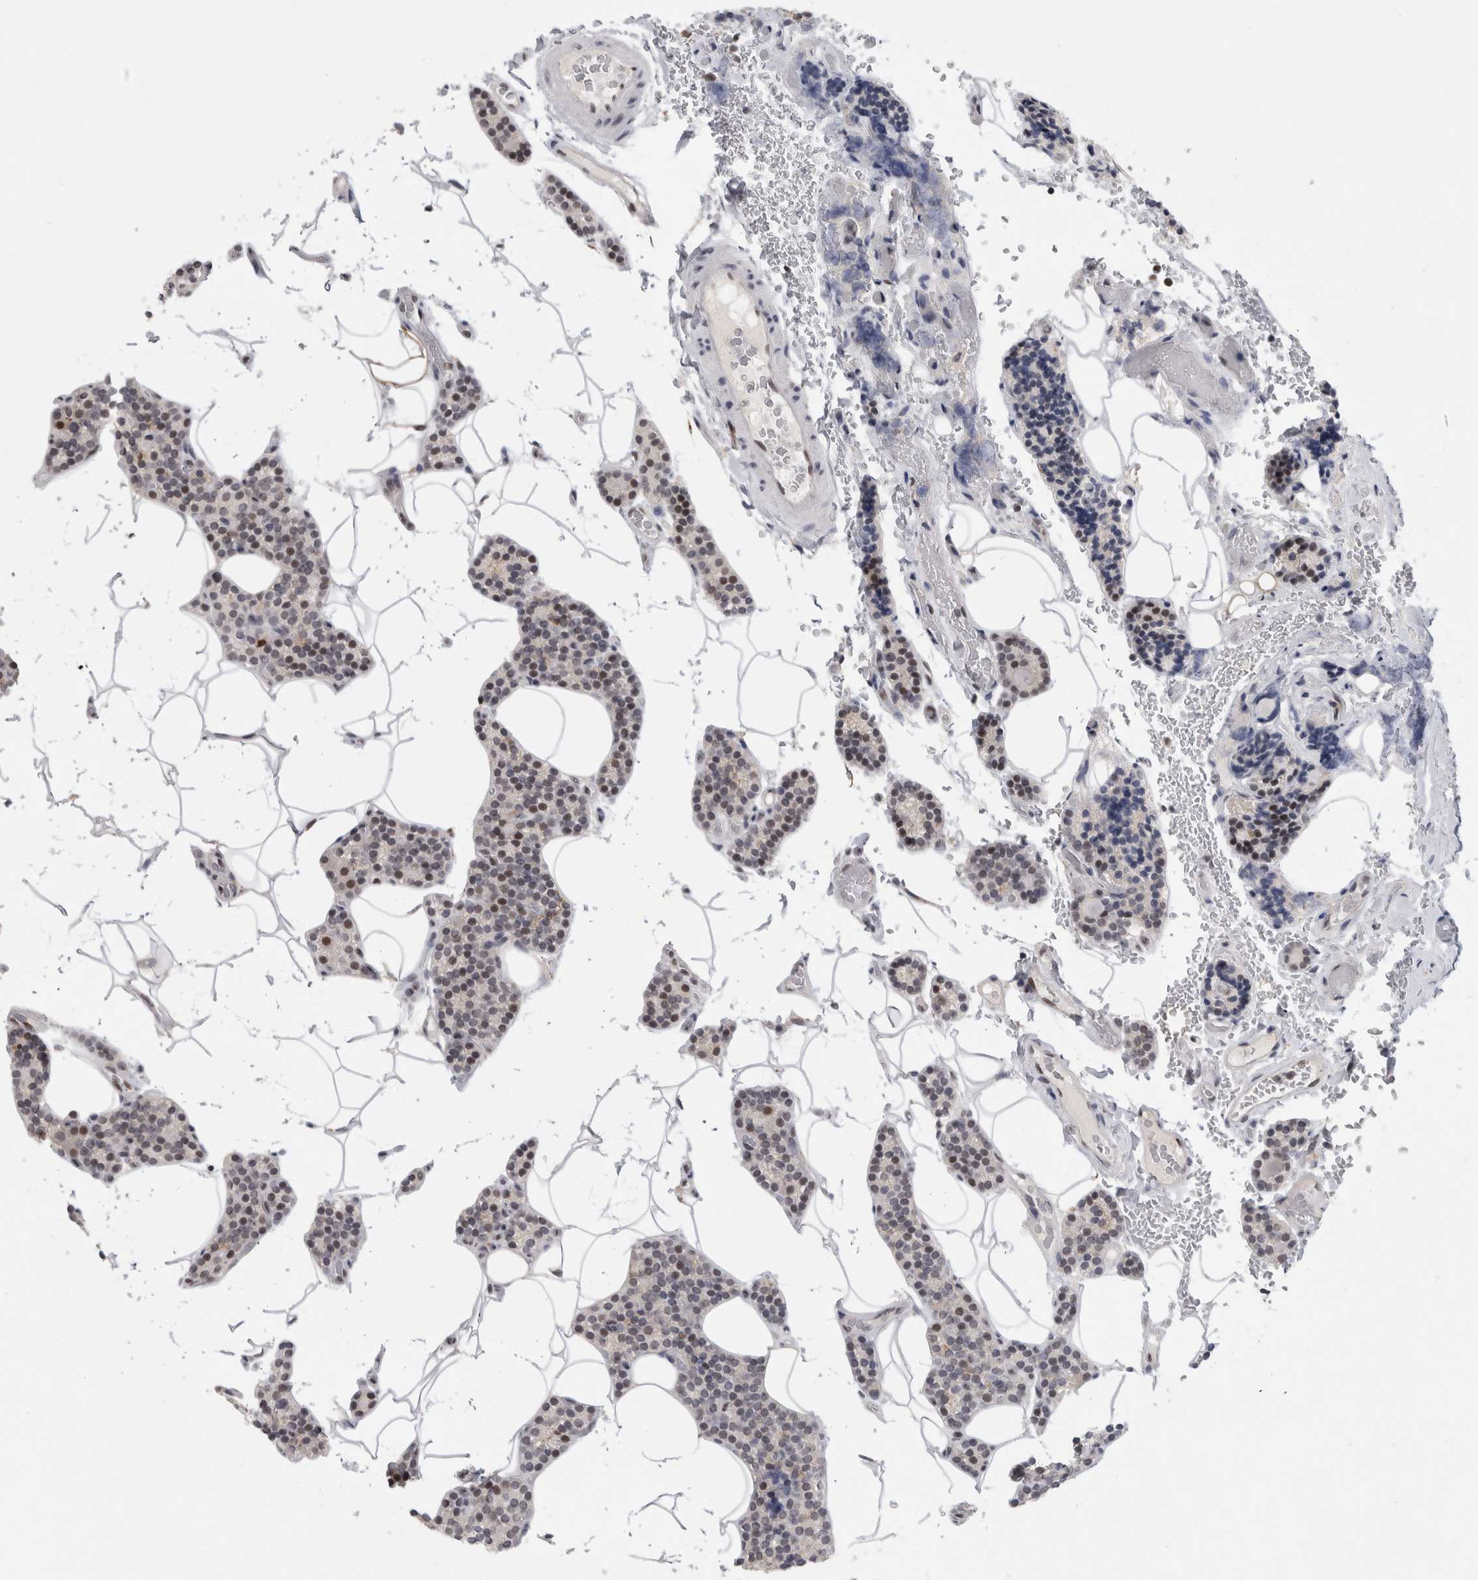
{"staining": {"intensity": "moderate", "quantity": "25%-75%", "location": "nuclear"}, "tissue": "parathyroid gland", "cell_type": "Glandular cells", "image_type": "normal", "snomed": [{"axis": "morphology", "description": "Normal tissue, NOS"}, {"axis": "topography", "description": "Parathyroid gland"}], "caption": "Immunohistochemistry micrograph of benign parathyroid gland: parathyroid gland stained using immunohistochemistry exhibits medium levels of moderate protein expression localized specifically in the nuclear of glandular cells, appearing as a nuclear brown color.", "gene": "SRARP", "patient": {"sex": "male", "age": 52}}